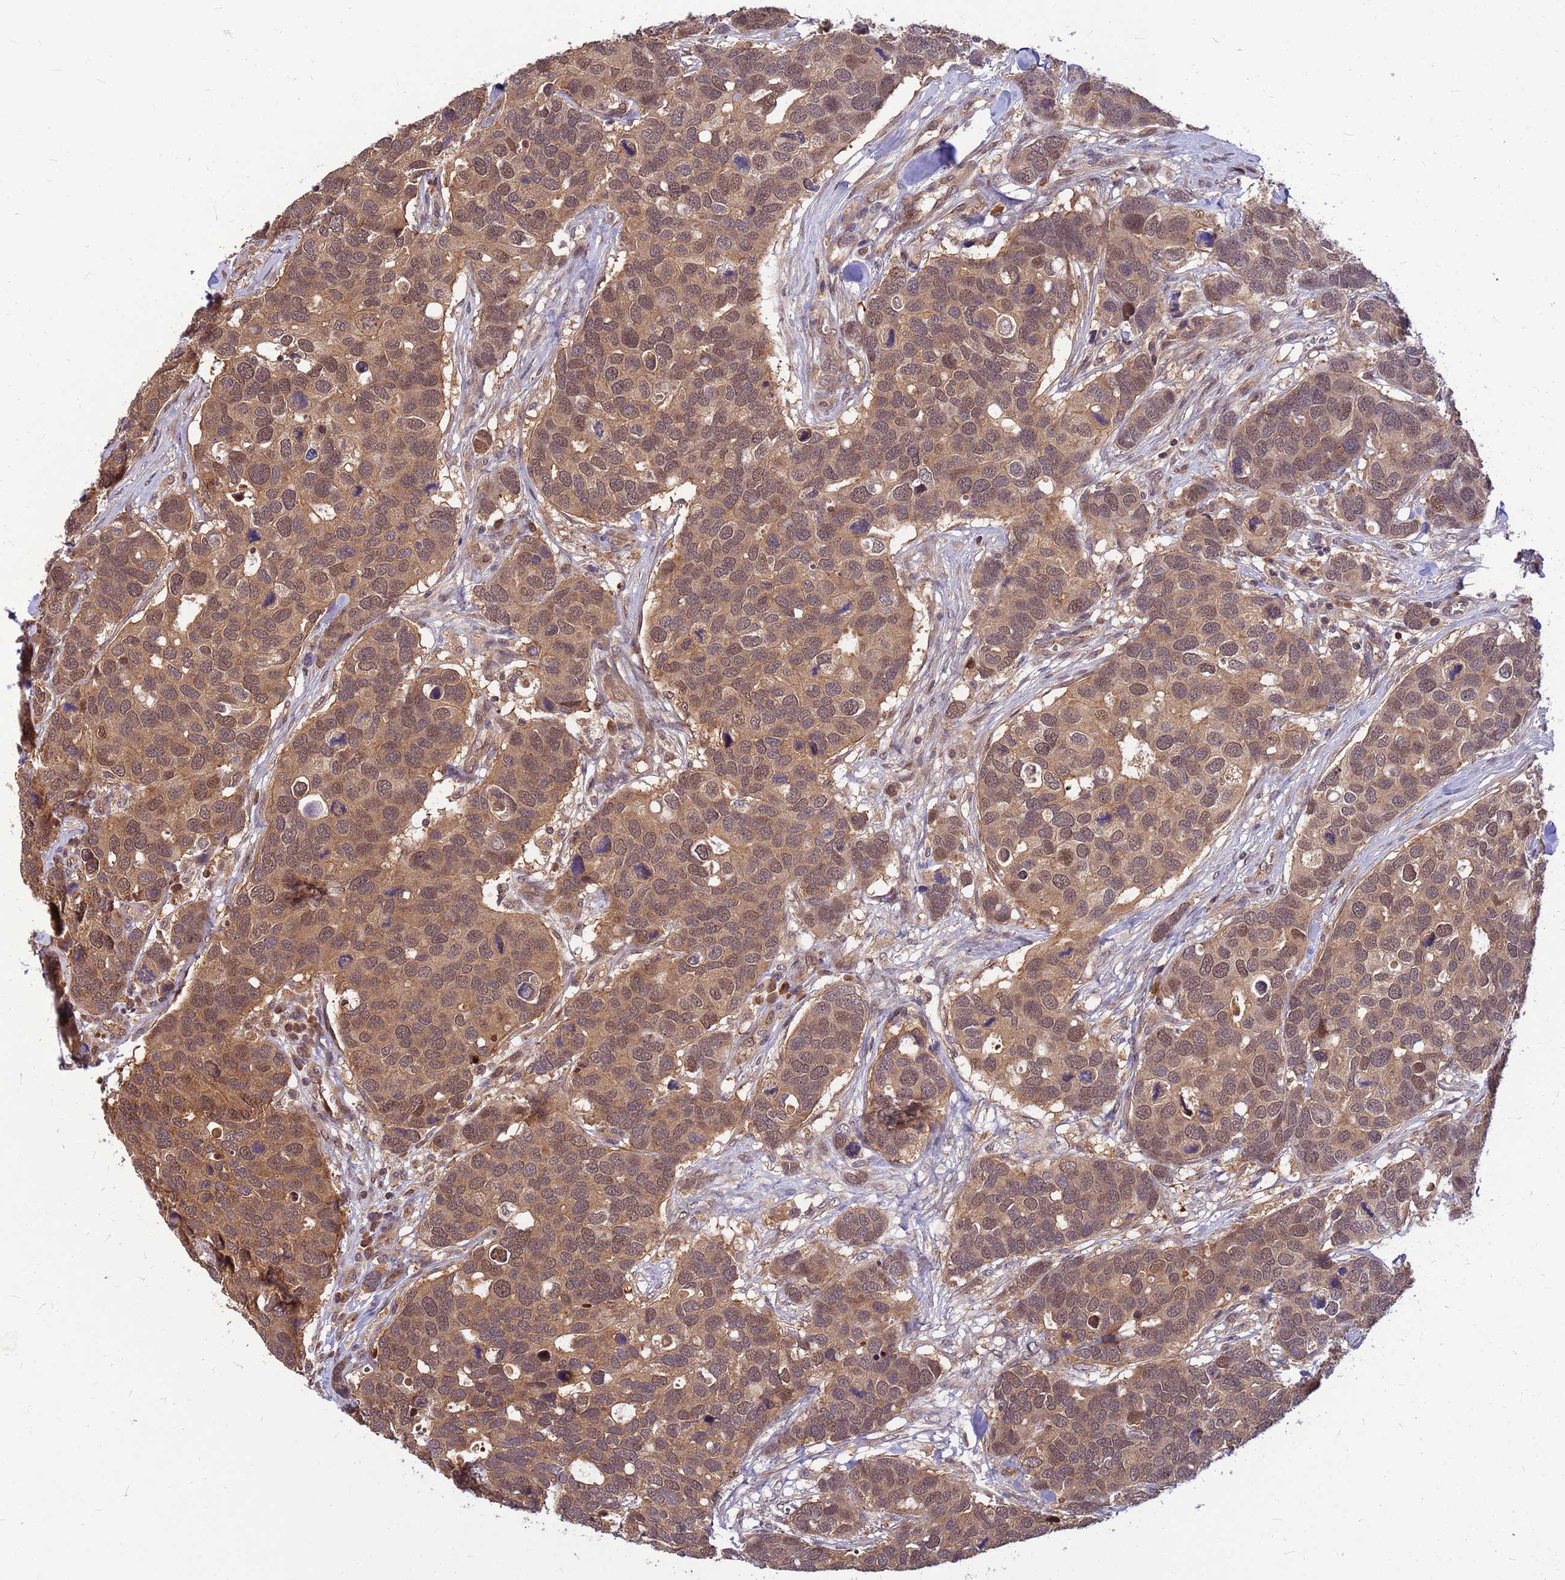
{"staining": {"intensity": "moderate", "quantity": ">75%", "location": "cytoplasmic/membranous,nuclear"}, "tissue": "breast cancer", "cell_type": "Tumor cells", "image_type": "cancer", "snomed": [{"axis": "morphology", "description": "Duct carcinoma"}, {"axis": "topography", "description": "Breast"}], "caption": "Breast cancer stained with a protein marker exhibits moderate staining in tumor cells.", "gene": "DUS4L", "patient": {"sex": "female", "age": 83}}